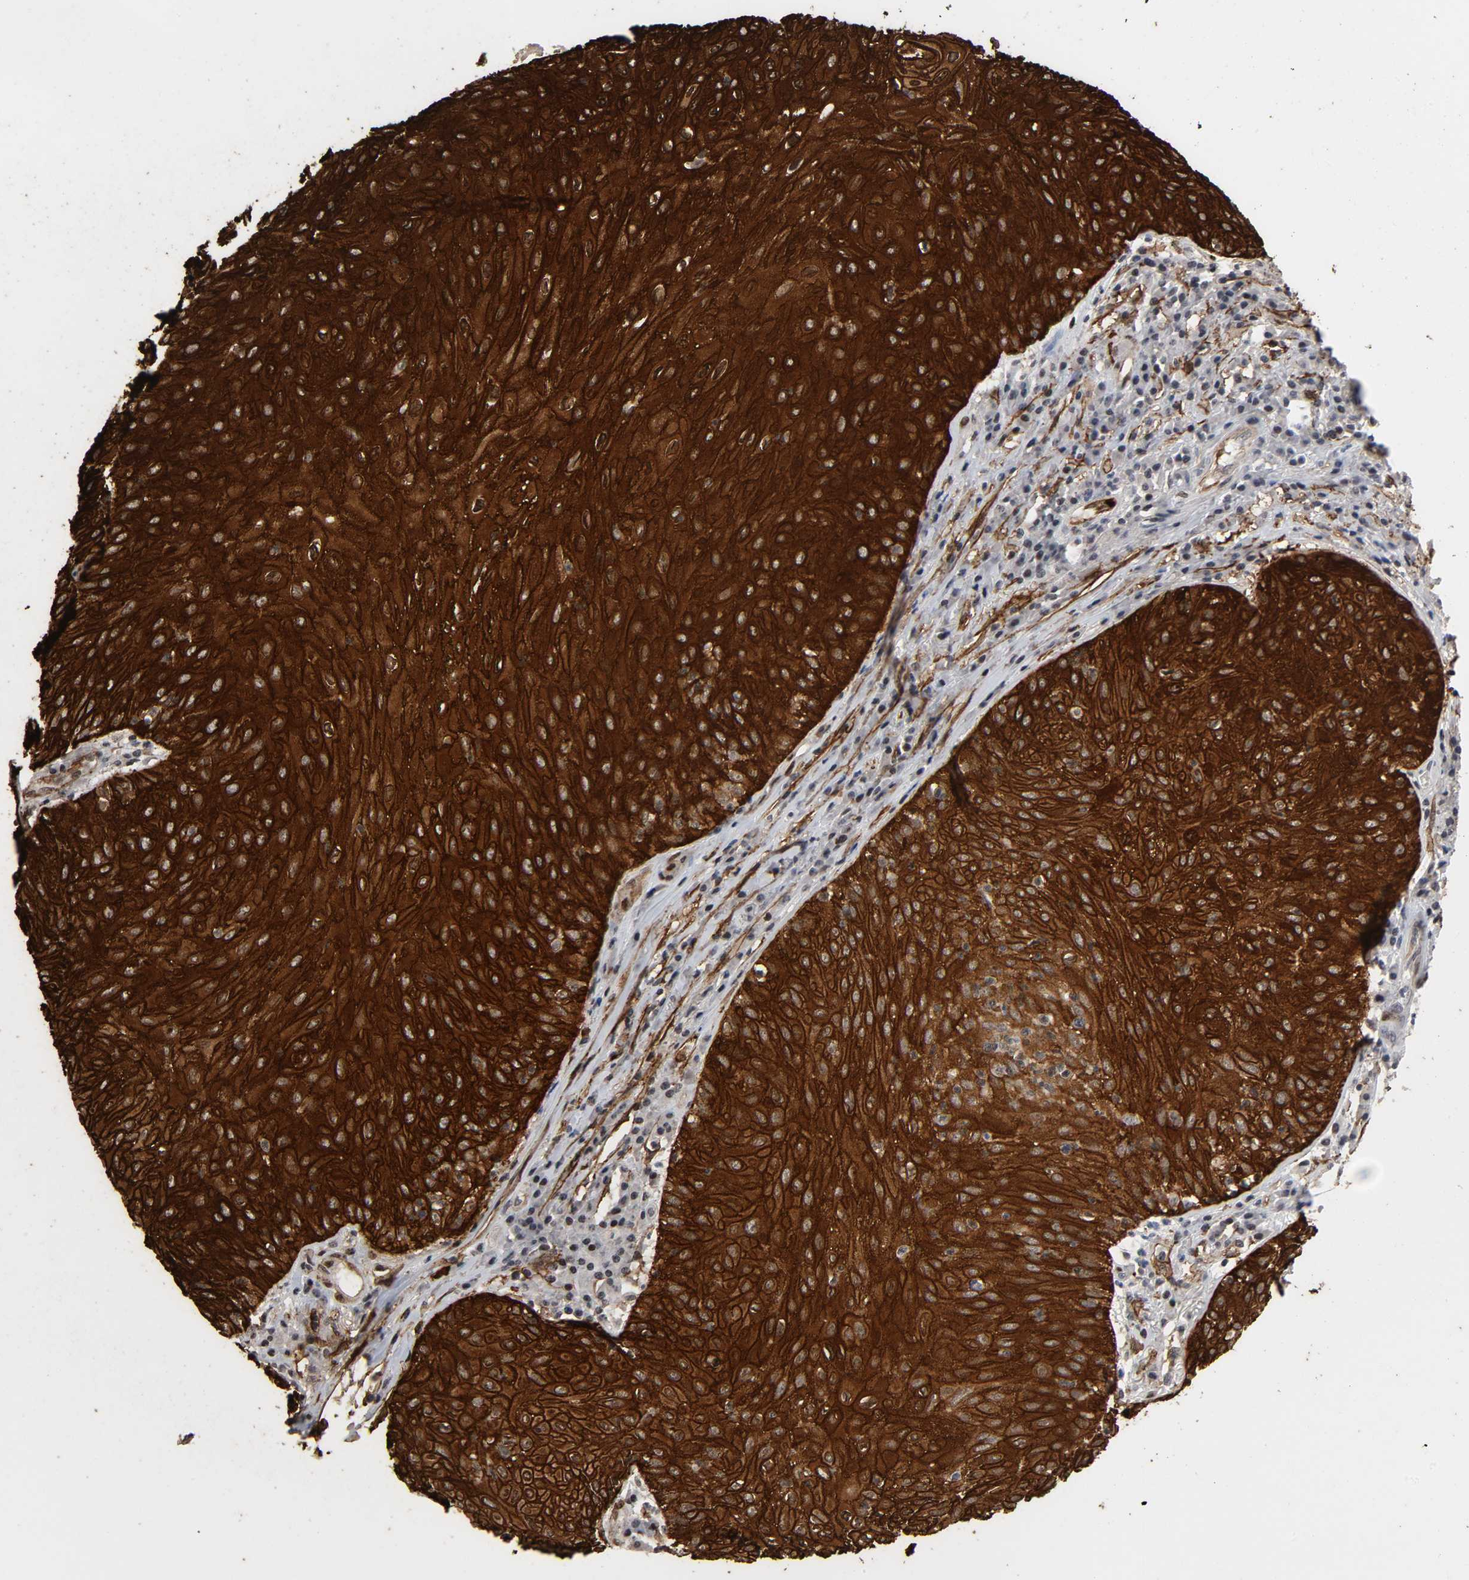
{"staining": {"intensity": "strong", "quantity": ">75%", "location": "cytoplasmic/membranous"}, "tissue": "skin cancer", "cell_type": "Tumor cells", "image_type": "cancer", "snomed": [{"axis": "morphology", "description": "Squamous cell carcinoma, NOS"}, {"axis": "topography", "description": "Skin"}], "caption": "A photomicrograph showing strong cytoplasmic/membranous expression in about >75% of tumor cells in skin cancer (squamous cell carcinoma), as visualized by brown immunohistochemical staining.", "gene": "AHNAK2", "patient": {"sex": "male", "age": 65}}